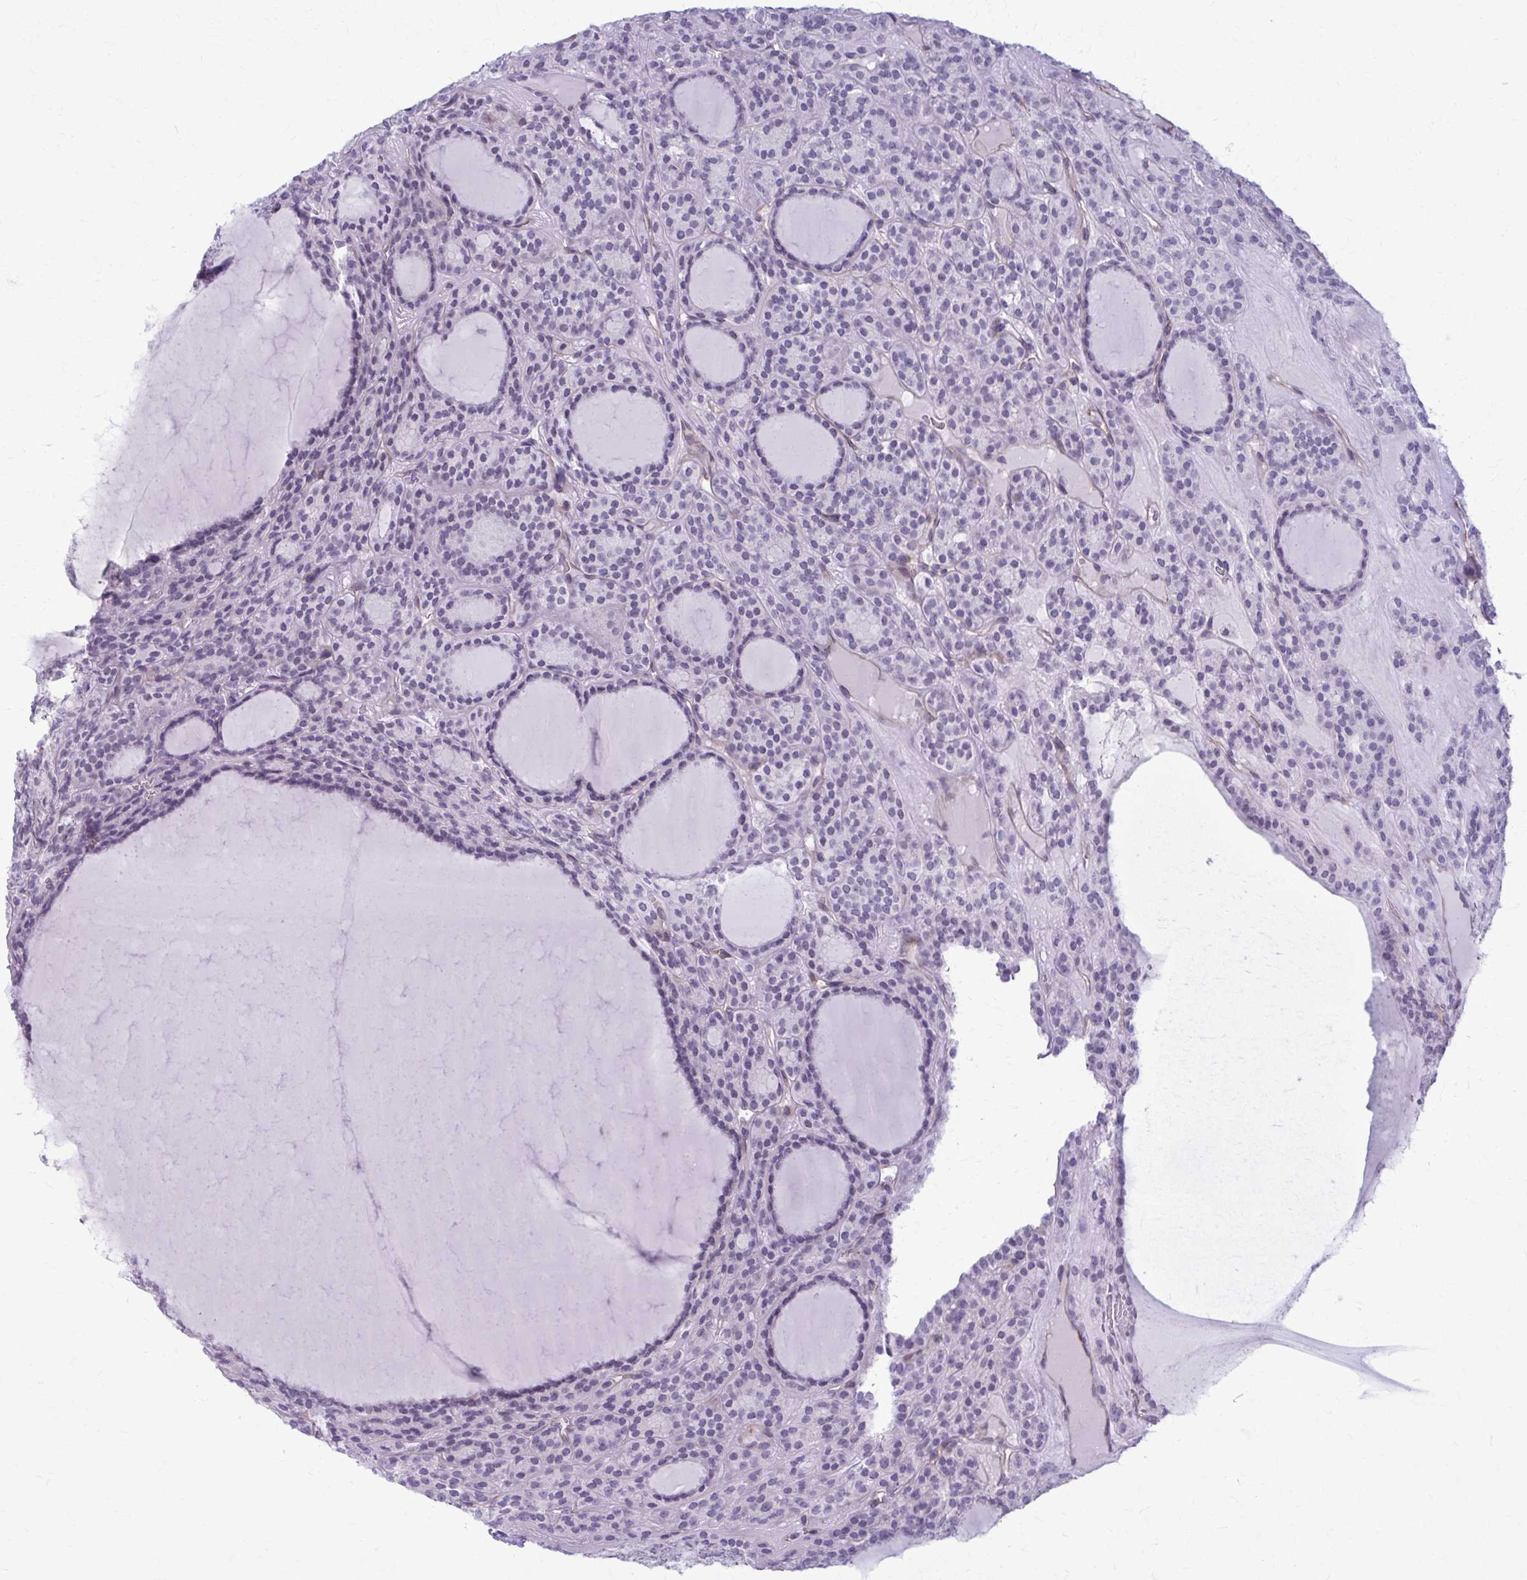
{"staining": {"intensity": "negative", "quantity": "none", "location": "none"}, "tissue": "thyroid cancer", "cell_type": "Tumor cells", "image_type": "cancer", "snomed": [{"axis": "morphology", "description": "Follicular adenoma carcinoma, NOS"}, {"axis": "topography", "description": "Thyroid gland"}], "caption": "There is no significant positivity in tumor cells of thyroid cancer (follicular adenoma carcinoma).", "gene": "NUMBL", "patient": {"sex": "female", "age": 63}}